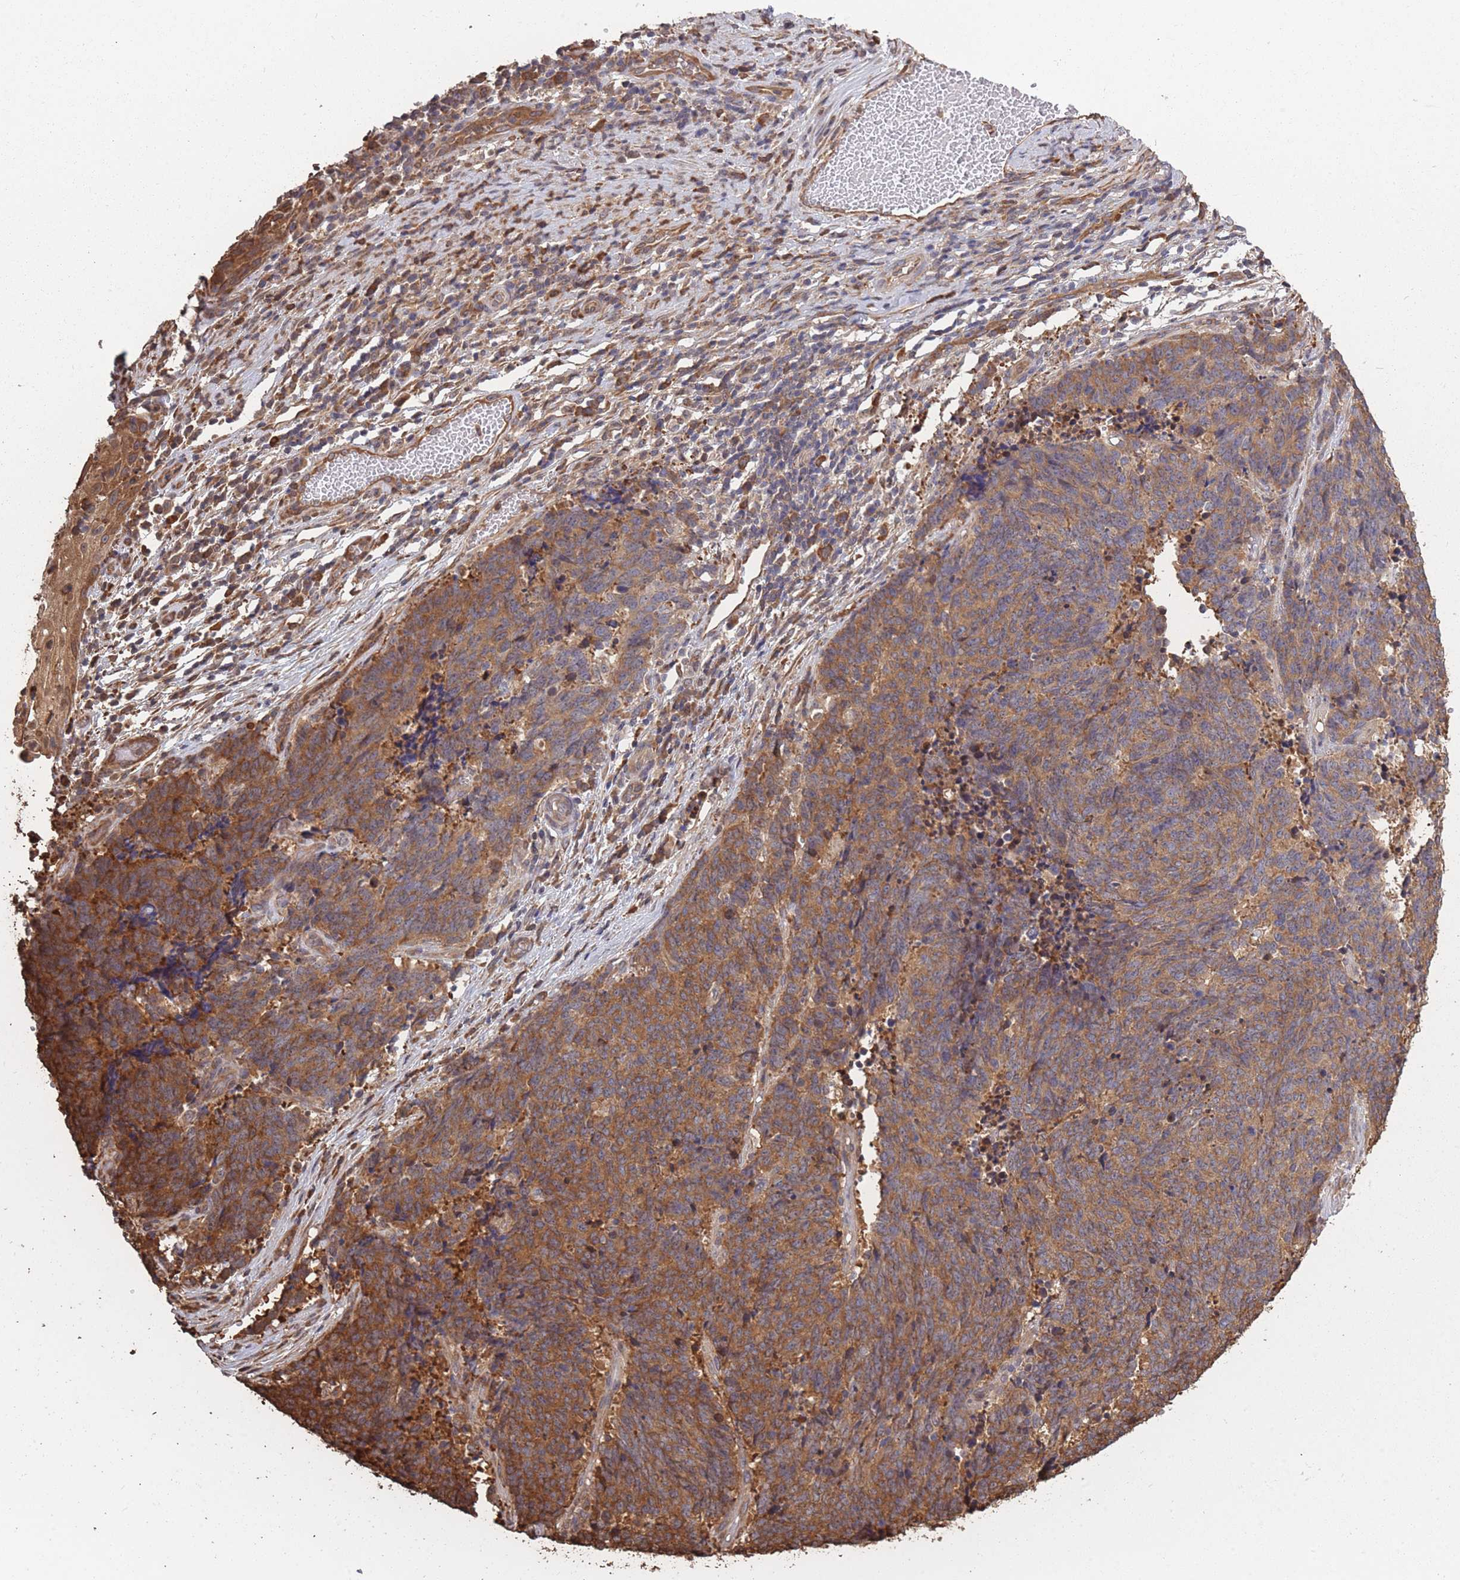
{"staining": {"intensity": "moderate", "quantity": ">75%", "location": "cytoplasmic/membranous"}, "tissue": "cervical cancer", "cell_type": "Tumor cells", "image_type": "cancer", "snomed": [{"axis": "morphology", "description": "Squamous cell carcinoma, NOS"}, {"axis": "topography", "description": "Cervix"}], "caption": "A brown stain labels moderate cytoplasmic/membranous positivity of a protein in cervical cancer (squamous cell carcinoma) tumor cells.", "gene": "ARL13B", "patient": {"sex": "female", "age": 29}}